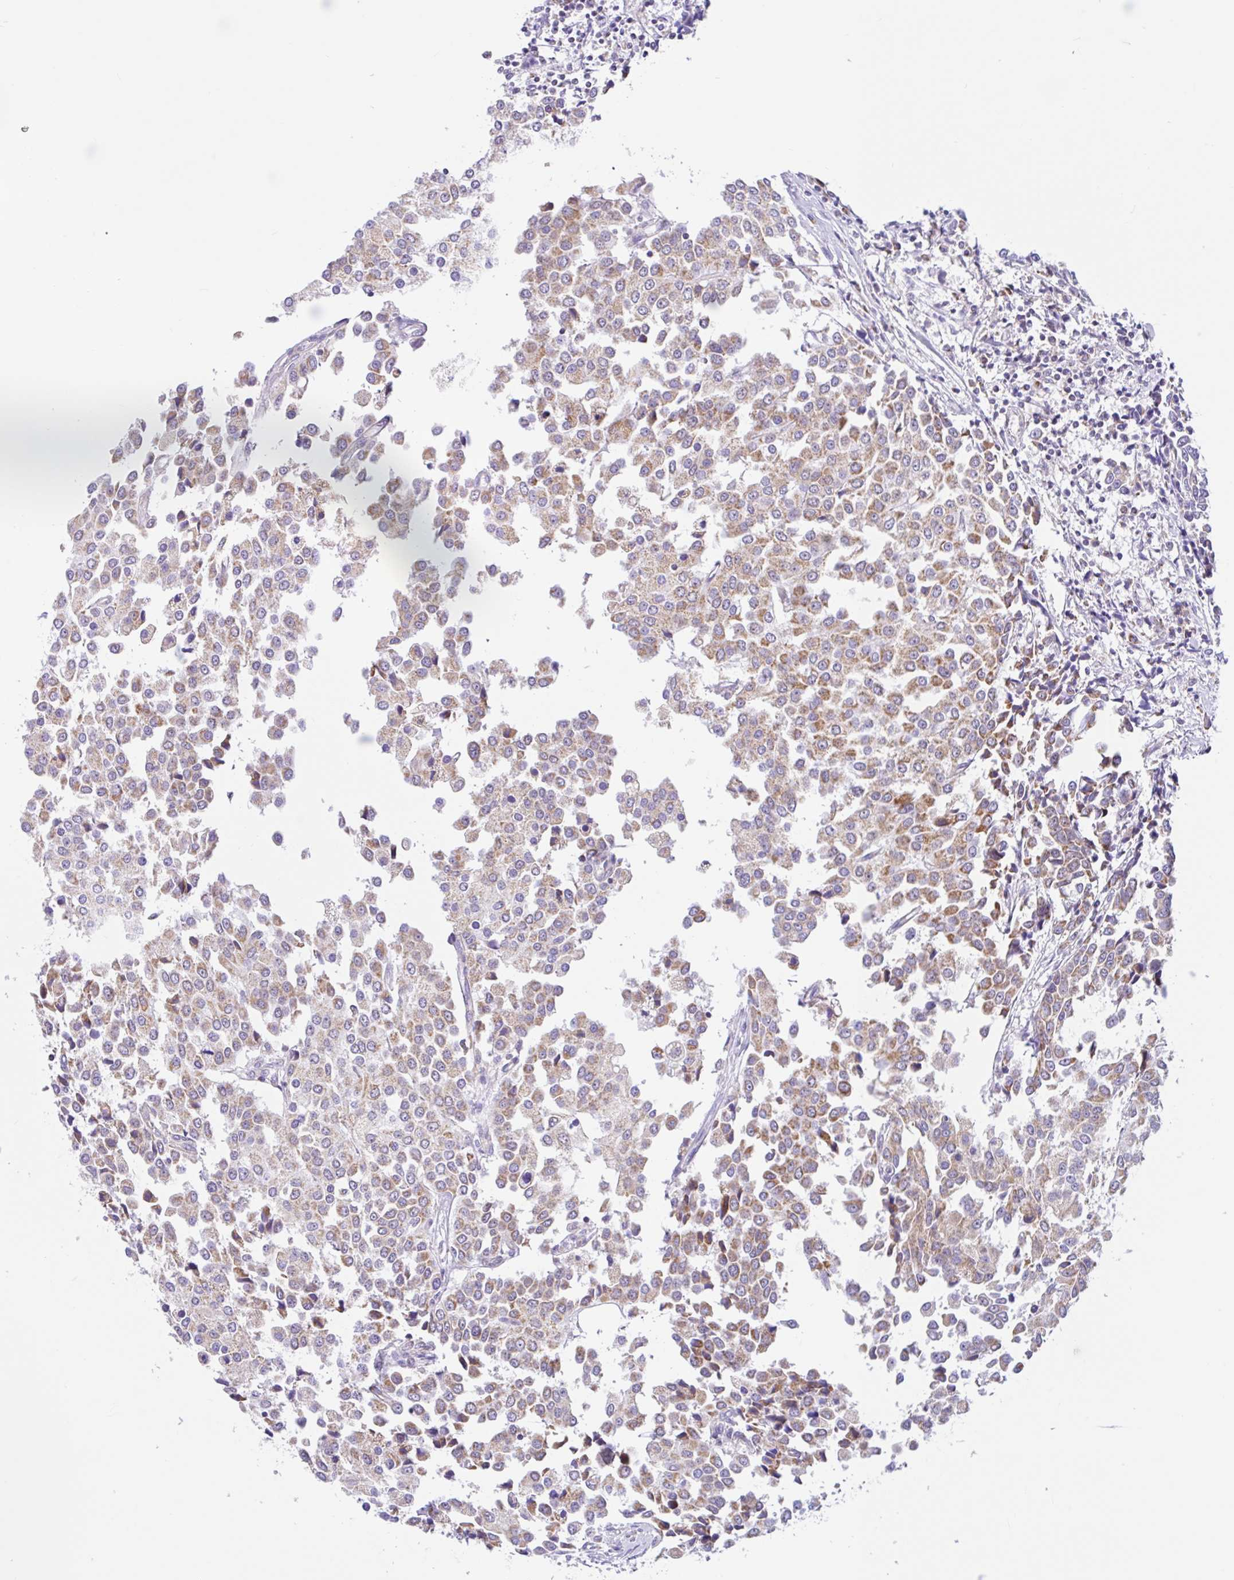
{"staining": {"intensity": "weak", "quantity": ">75%", "location": "cytoplasmic/membranous"}, "tissue": "breast cancer", "cell_type": "Tumor cells", "image_type": "cancer", "snomed": [{"axis": "morphology", "description": "Duct carcinoma"}, {"axis": "topography", "description": "Breast"}], "caption": "A brown stain highlights weak cytoplasmic/membranous staining of a protein in breast cancer (intraductal carcinoma) tumor cells.", "gene": "NDUFS2", "patient": {"sex": "female", "age": 80}}